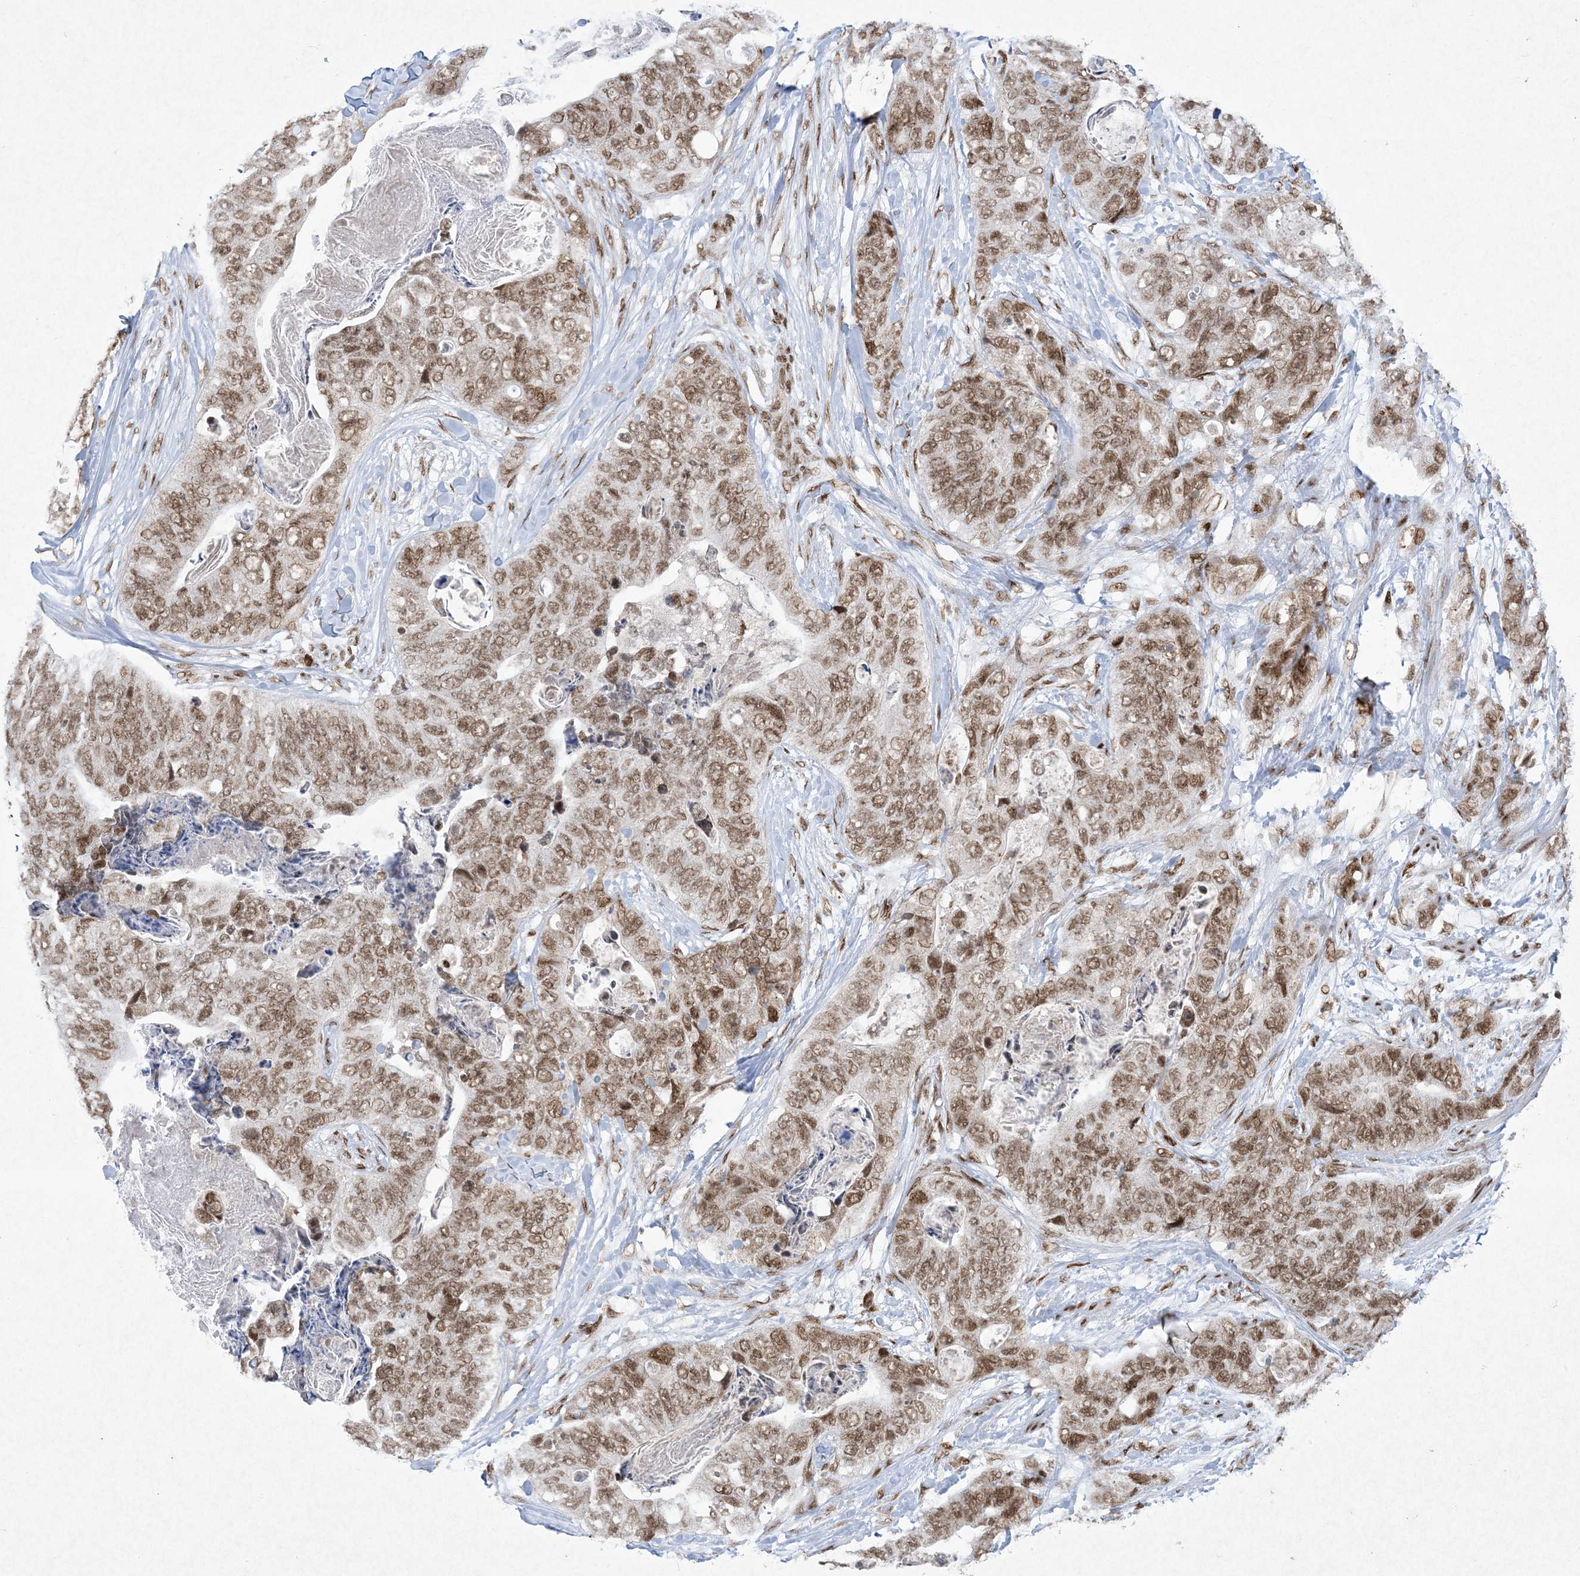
{"staining": {"intensity": "moderate", "quantity": ">75%", "location": "nuclear"}, "tissue": "stomach cancer", "cell_type": "Tumor cells", "image_type": "cancer", "snomed": [{"axis": "morphology", "description": "Adenocarcinoma, NOS"}, {"axis": "topography", "description": "Stomach"}], "caption": "DAB (3,3'-diaminobenzidine) immunohistochemical staining of adenocarcinoma (stomach) reveals moderate nuclear protein positivity in about >75% of tumor cells. (DAB IHC with brightfield microscopy, high magnification).", "gene": "PKNOX2", "patient": {"sex": "female", "age": 89}}